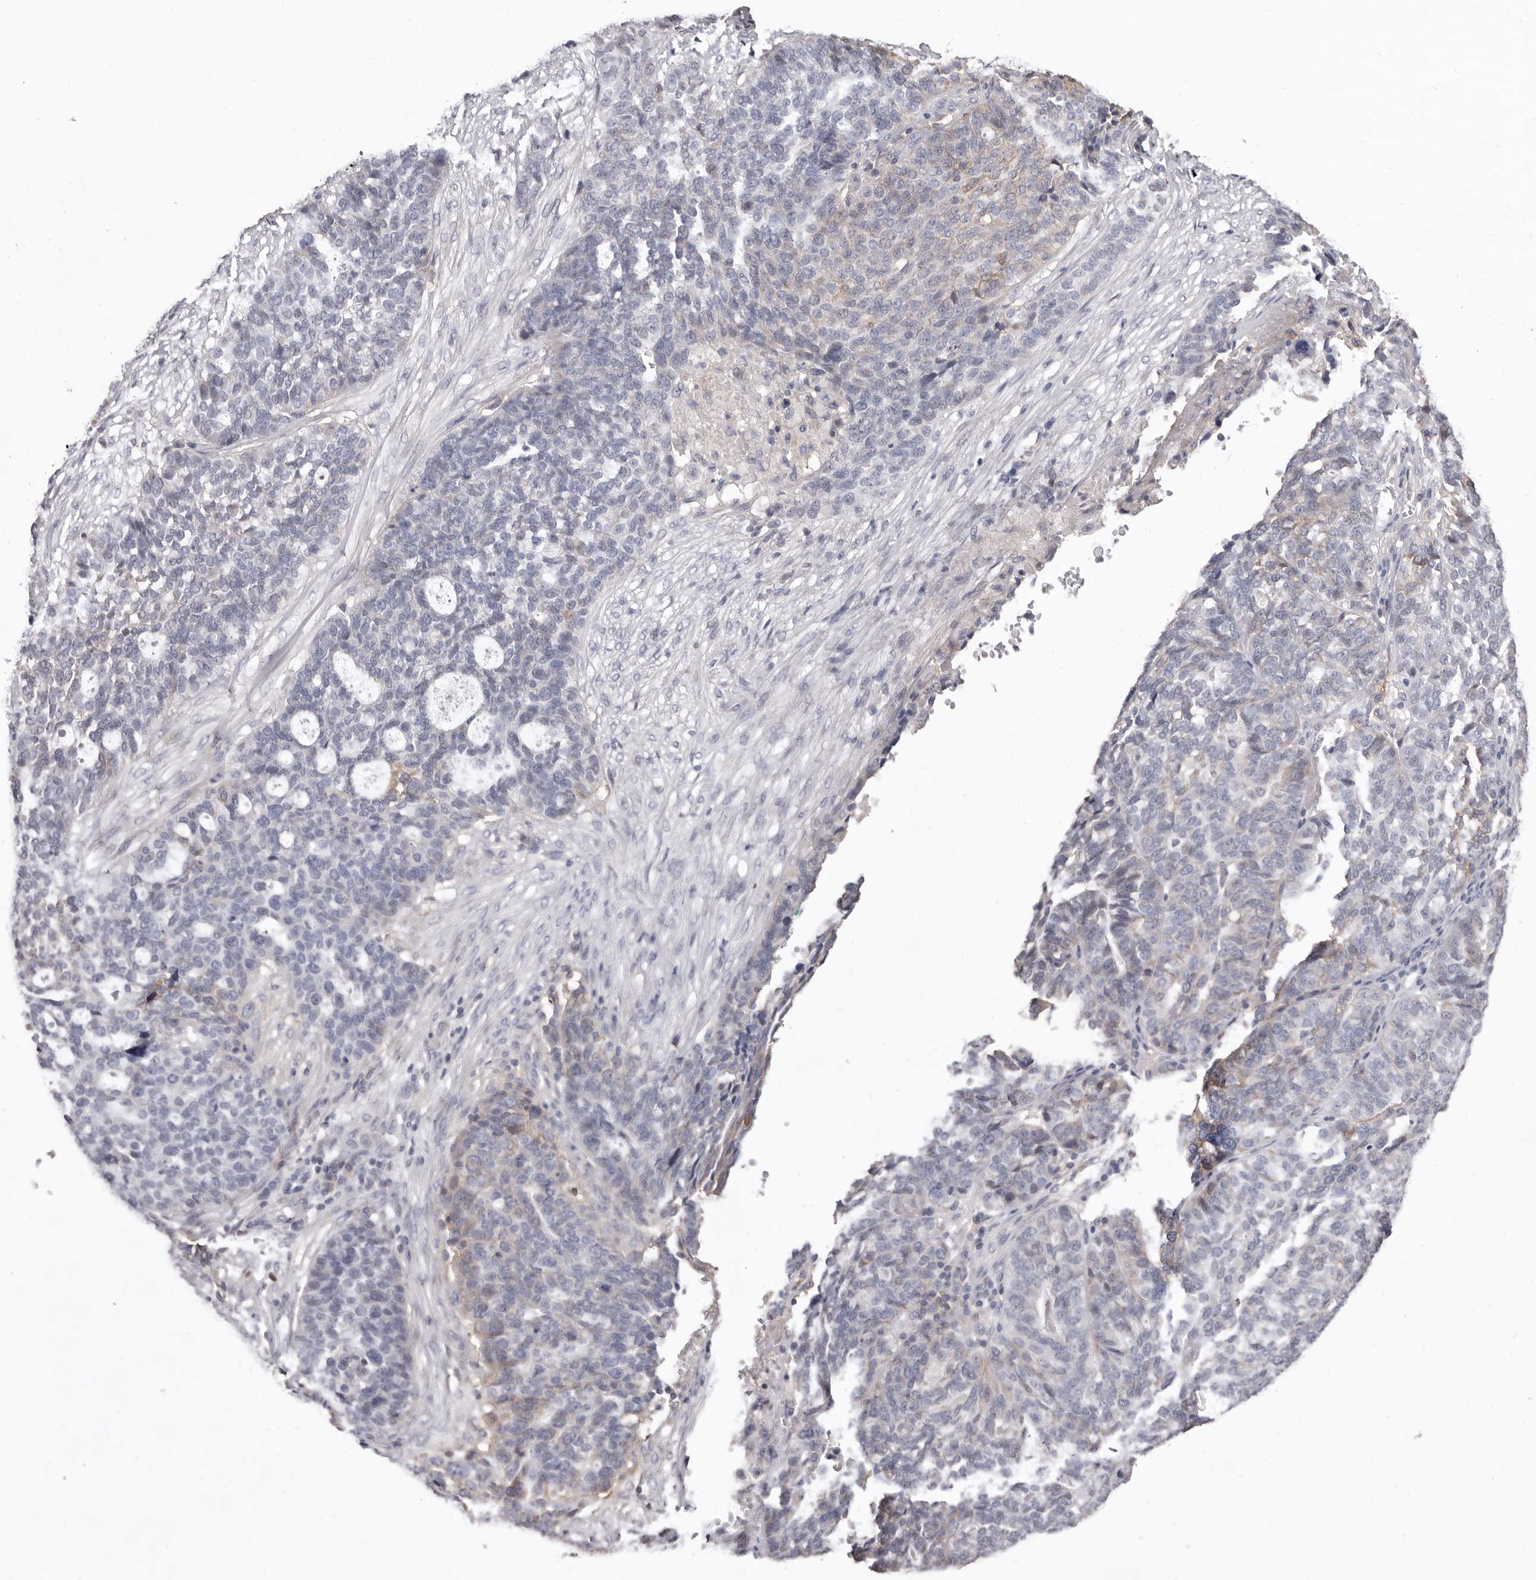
{"staining": {"intensity": "weak", "quantity": "<25%", "location": "cytoplasmic/membranous"}, "tissue": "ovarian cancer", "cell_type": "Tumor cells", "image_type": "cancer", "snomed": [{"axis": "morphology", "description": "Cystadenocarcinoma, serous, NOS"}, {"axis": "topography", "description": "Ovary"}], "caption": "This is a photomicrograph of IHC staining of serous cystadenocarcinoma (ovarian), which shows no staining in tumor cells.", "gene": "MMACHC", "patient": {"sex": "female", "age": 59}}